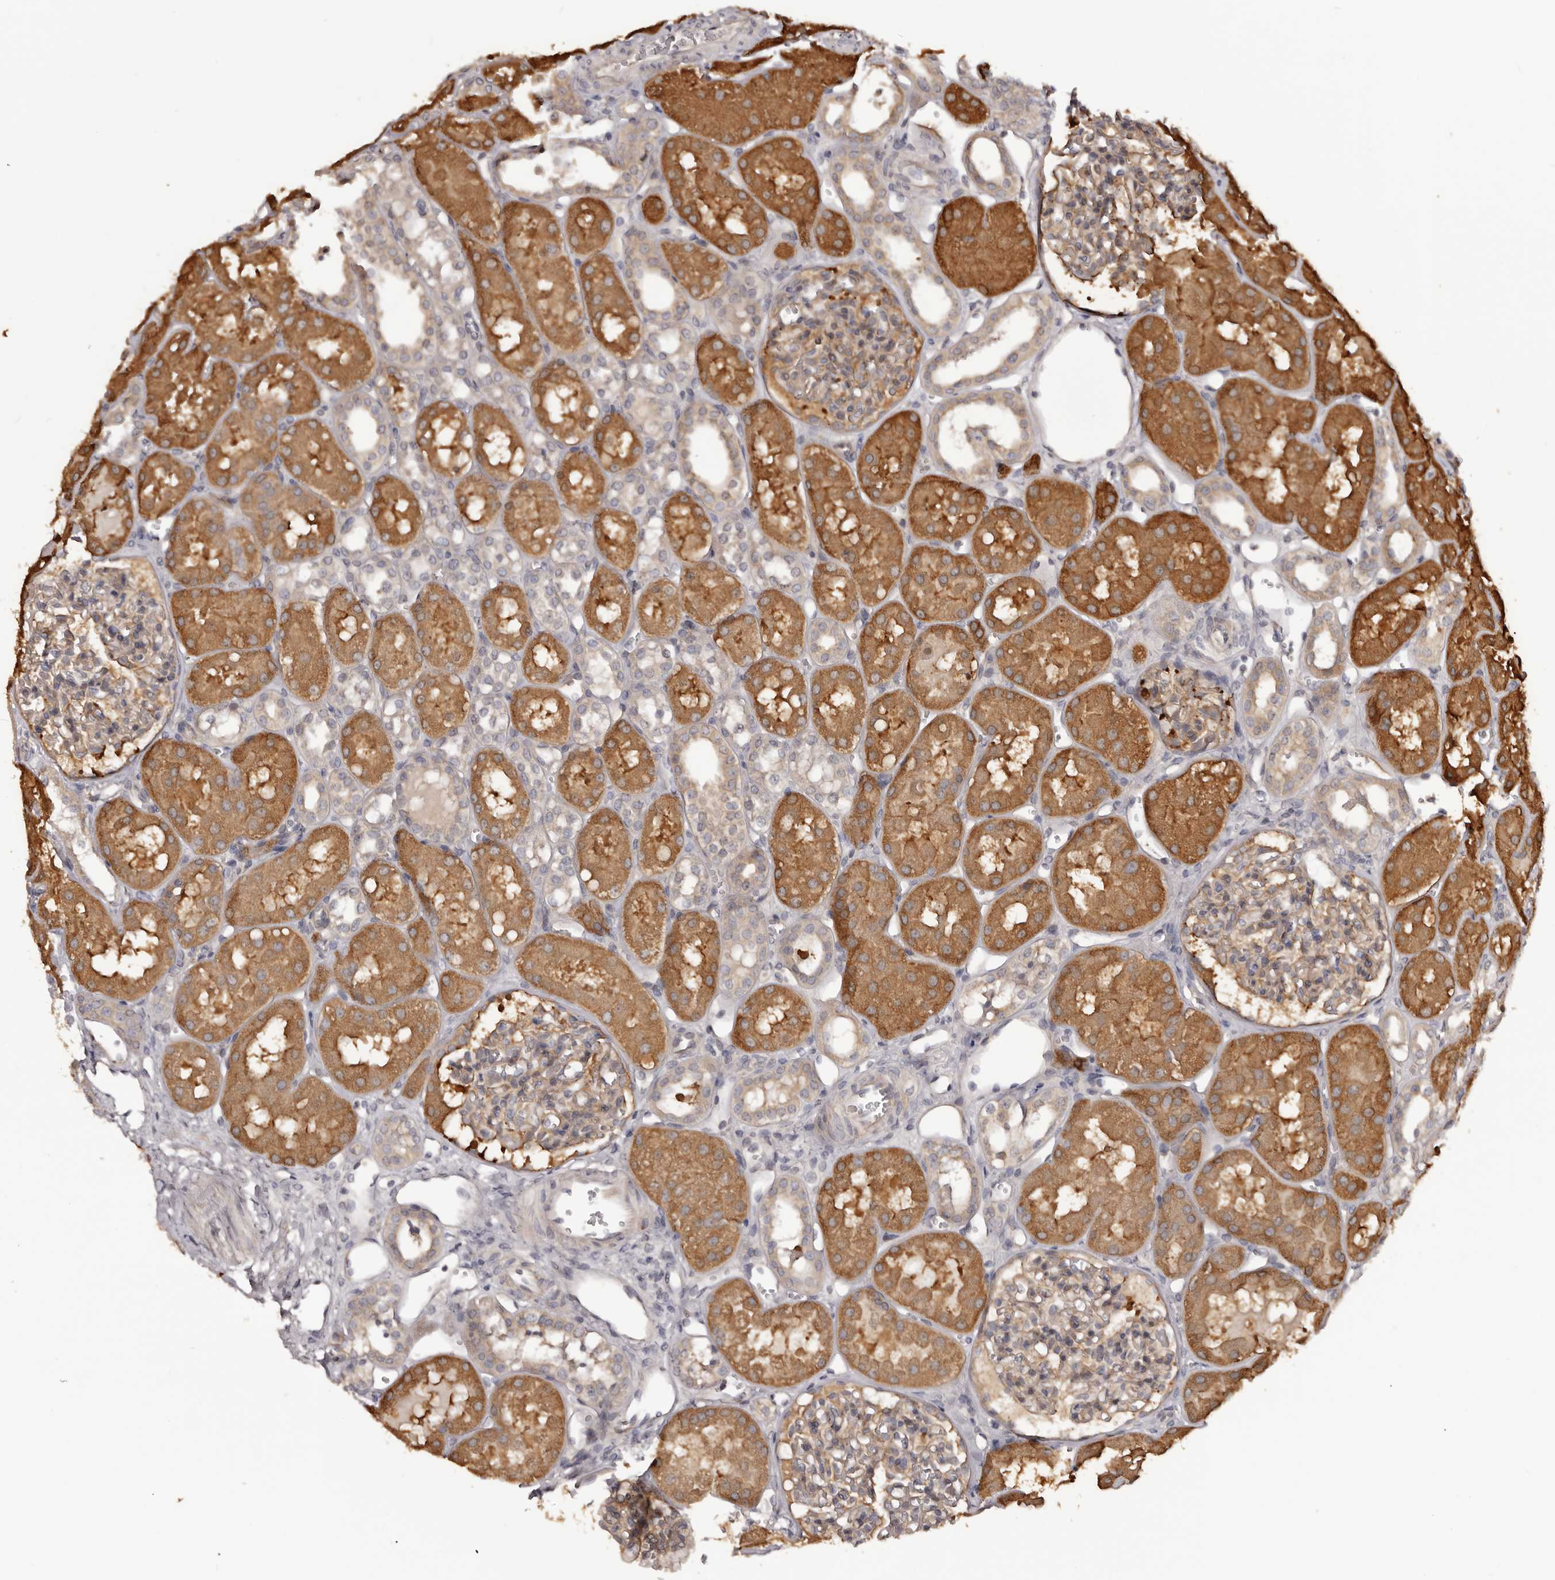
{"staining": {"intensity": "weak", "quantity": "<25%", "location": "cytoplasmic/membranous"}, "tissue": "kidney", "cell_type": "Cells in glomeruli", "image_type": "normal", "snomed": [{"axis": "morphology", "description": "Normal tissue, NOS"}, {"axis": "topography", "description": "Kidney"}], "caption": "An immunohistochemistry (IHC) histopathology image of benign kidney is shown. There is no staining in cells in glomeruli of kidney.", "gene": "KCNJ8", "patient": {"sex": "male", "age": 16}}